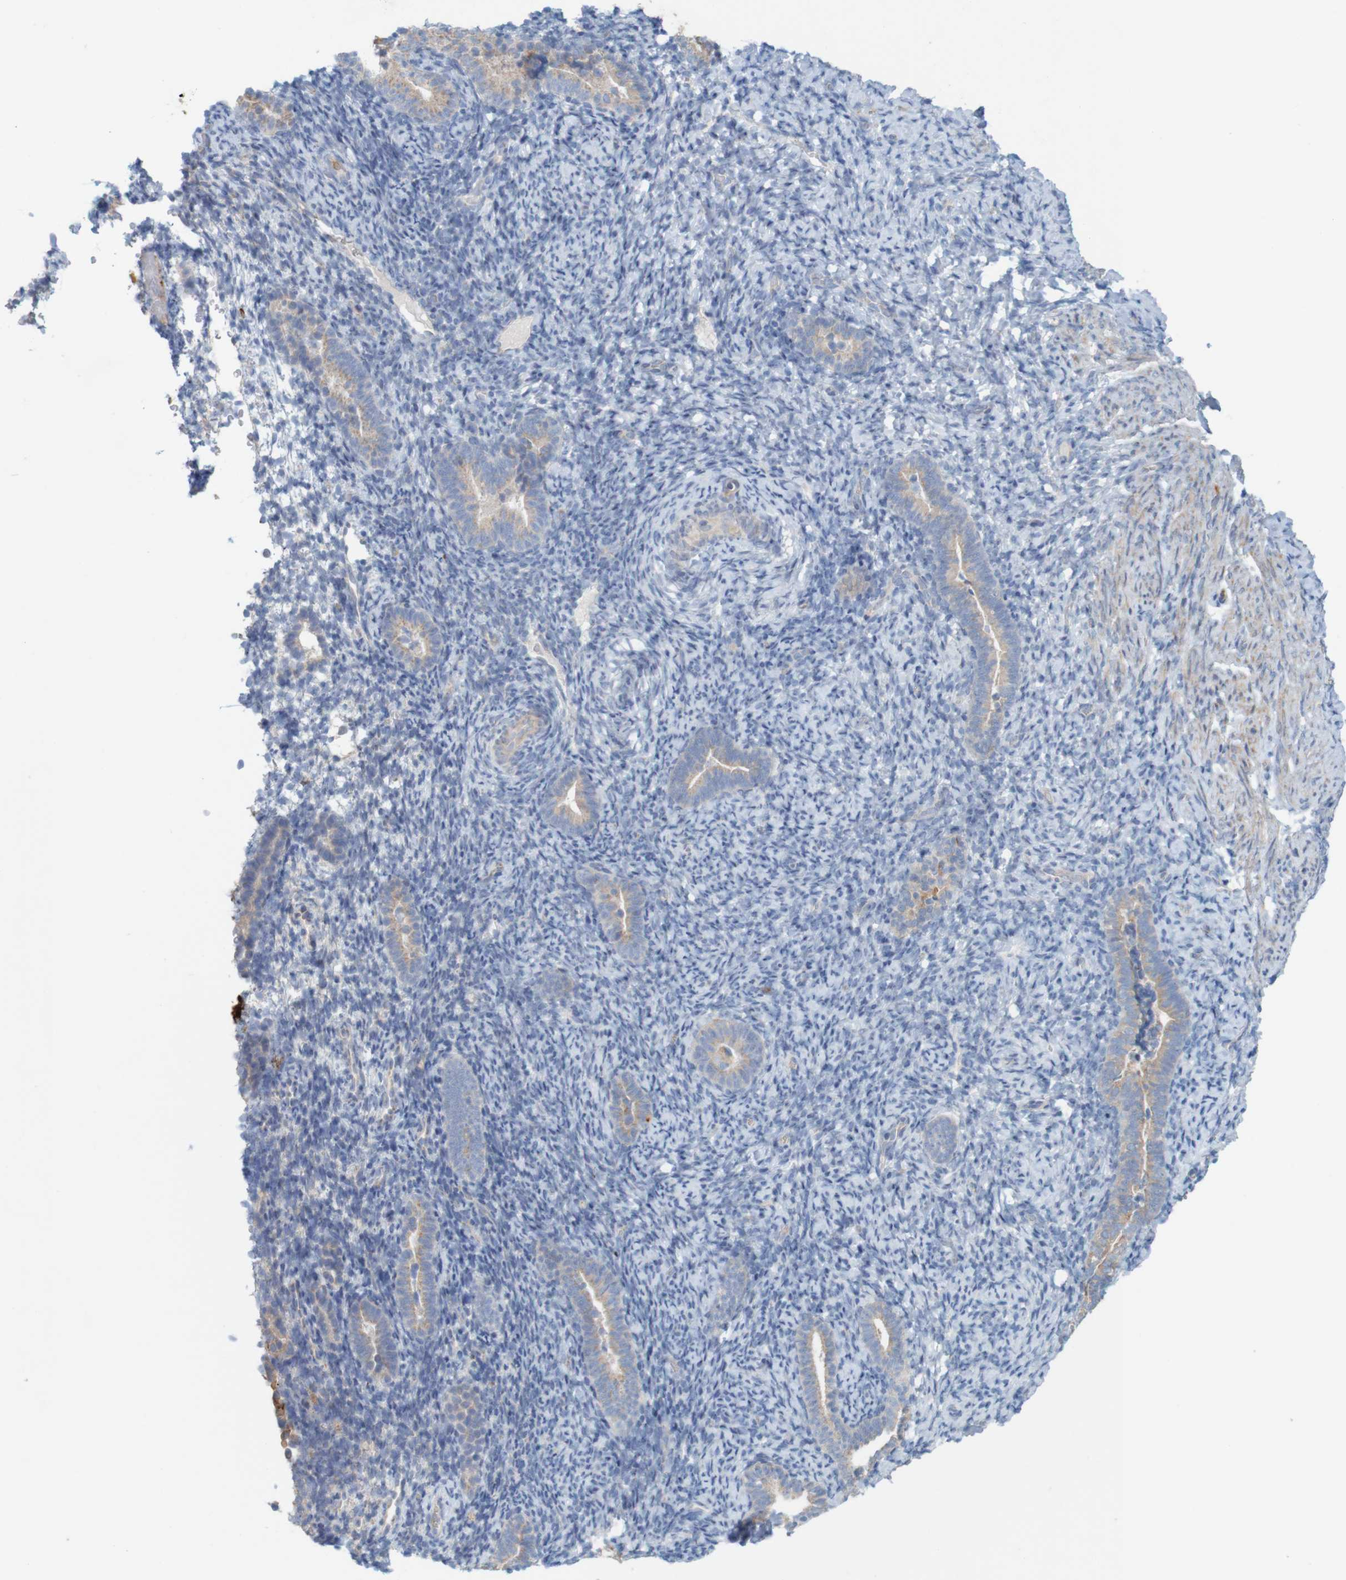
{"staining": {"intensity": "negative", "quantity": "none", "location": "none"}, "tissue": "endometrium", "cell_type": "Cells in endometrial stroma", "image_type": "normal", "snomed": [{"axis": "morphology", "description": "Normal tissue, NOS"}, {"axis": "topography", "description": "Endometrium"}], "caption": "Human endometrium stained for a protein using immunohistochemistry shows no expression in cells in endometrial stroma.", "gene": "KRT23", "patient": {"sex": "female", "age": 51}}